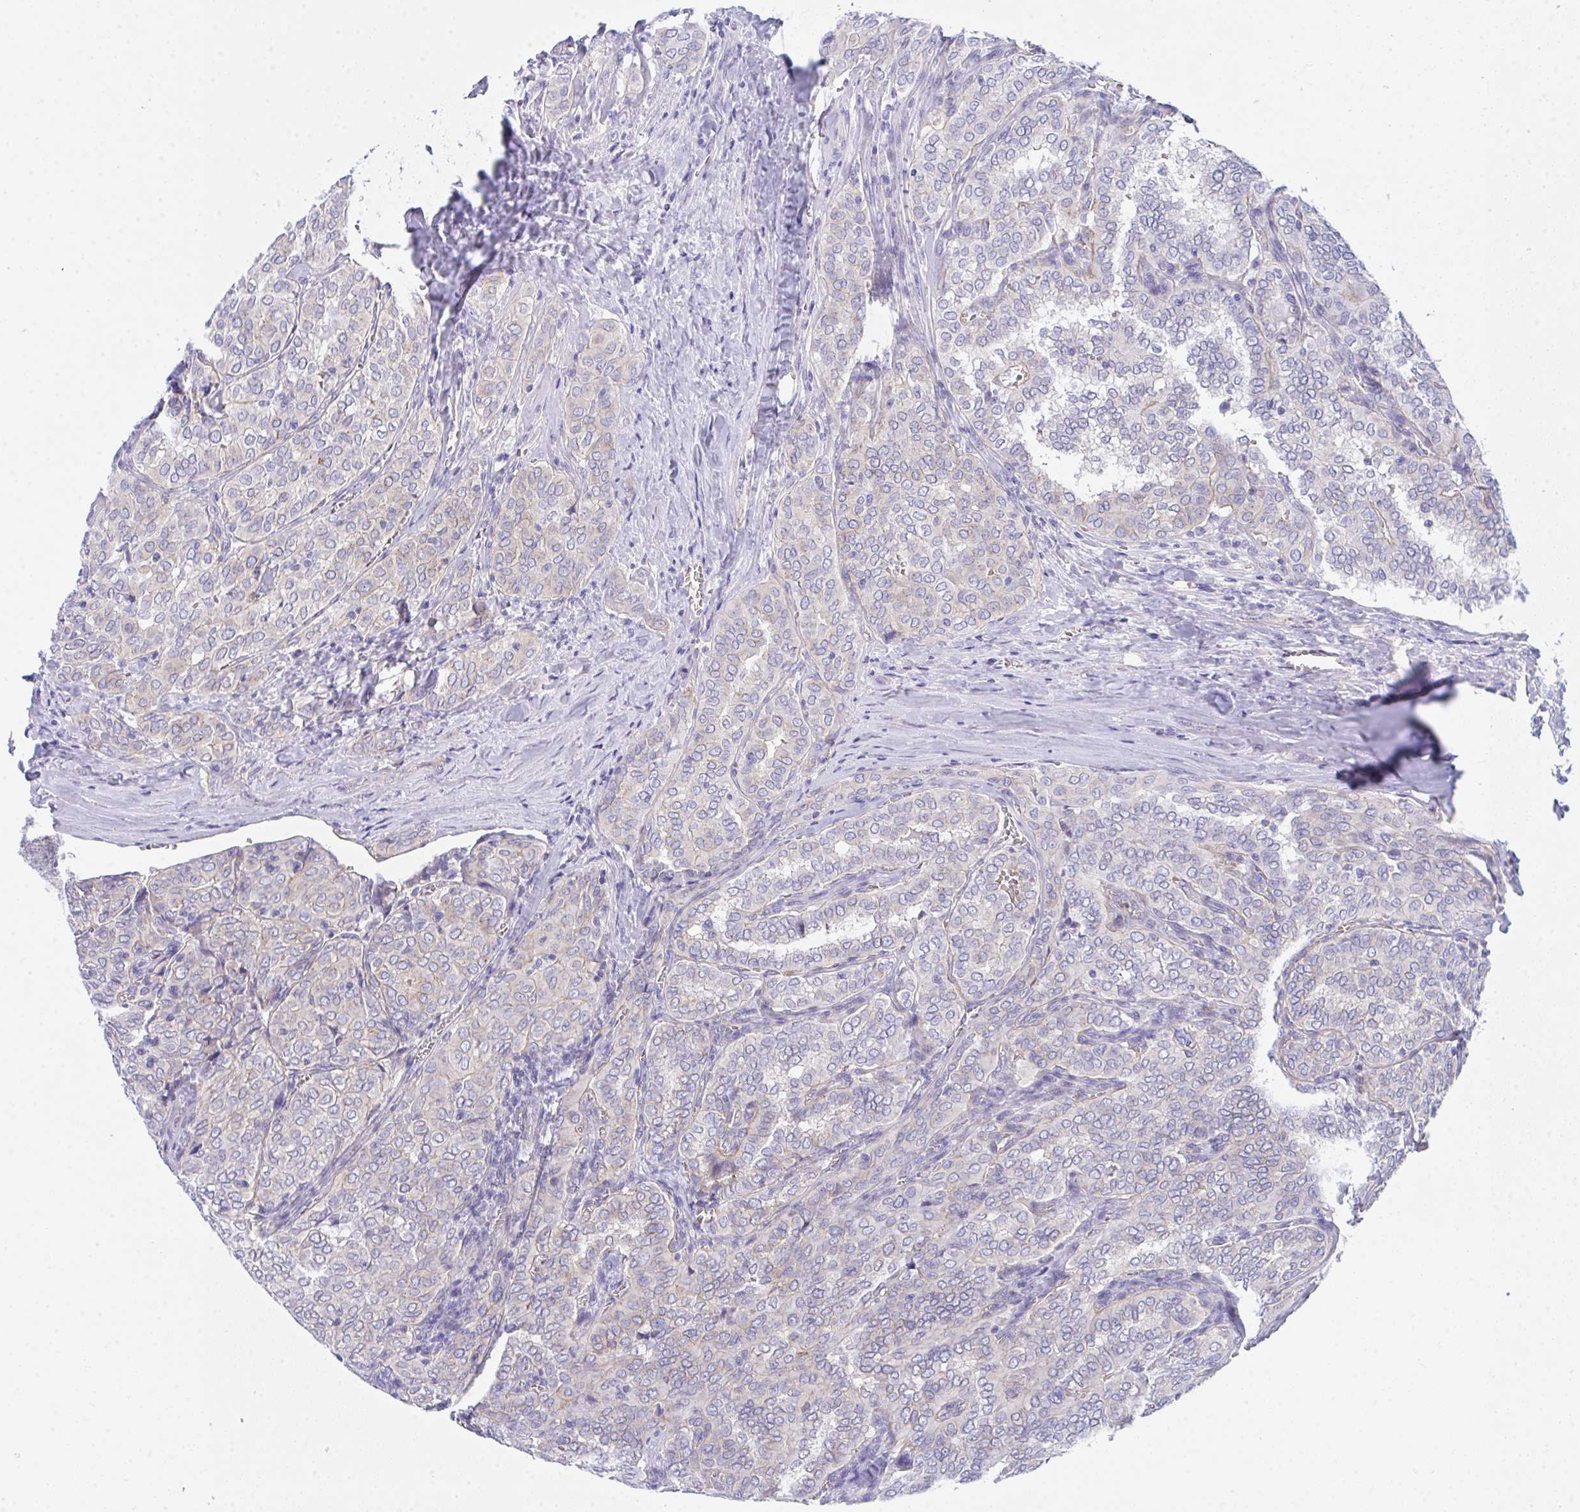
{"staining": {"intensity": "weak", "quantity": "<25%", "location": "cytoplasmic/membranous"}, "tissue": "thyroid cancer", "cell_type": "Tumor cells", "image_type": "cancer", "snomed": [{"axis": "morphology", "description": "Papillary adenocarcinoma, NOS"}, {"axis": "topography", "description": "Thyroid gland"}], "caption": "A micrograph of thyroid papillary adenocarcinoma stained for a protein exhibits no brown staining in tumor cells.", "gene": "CEP170B", "patient": {"sex": "female", "age": 30}}